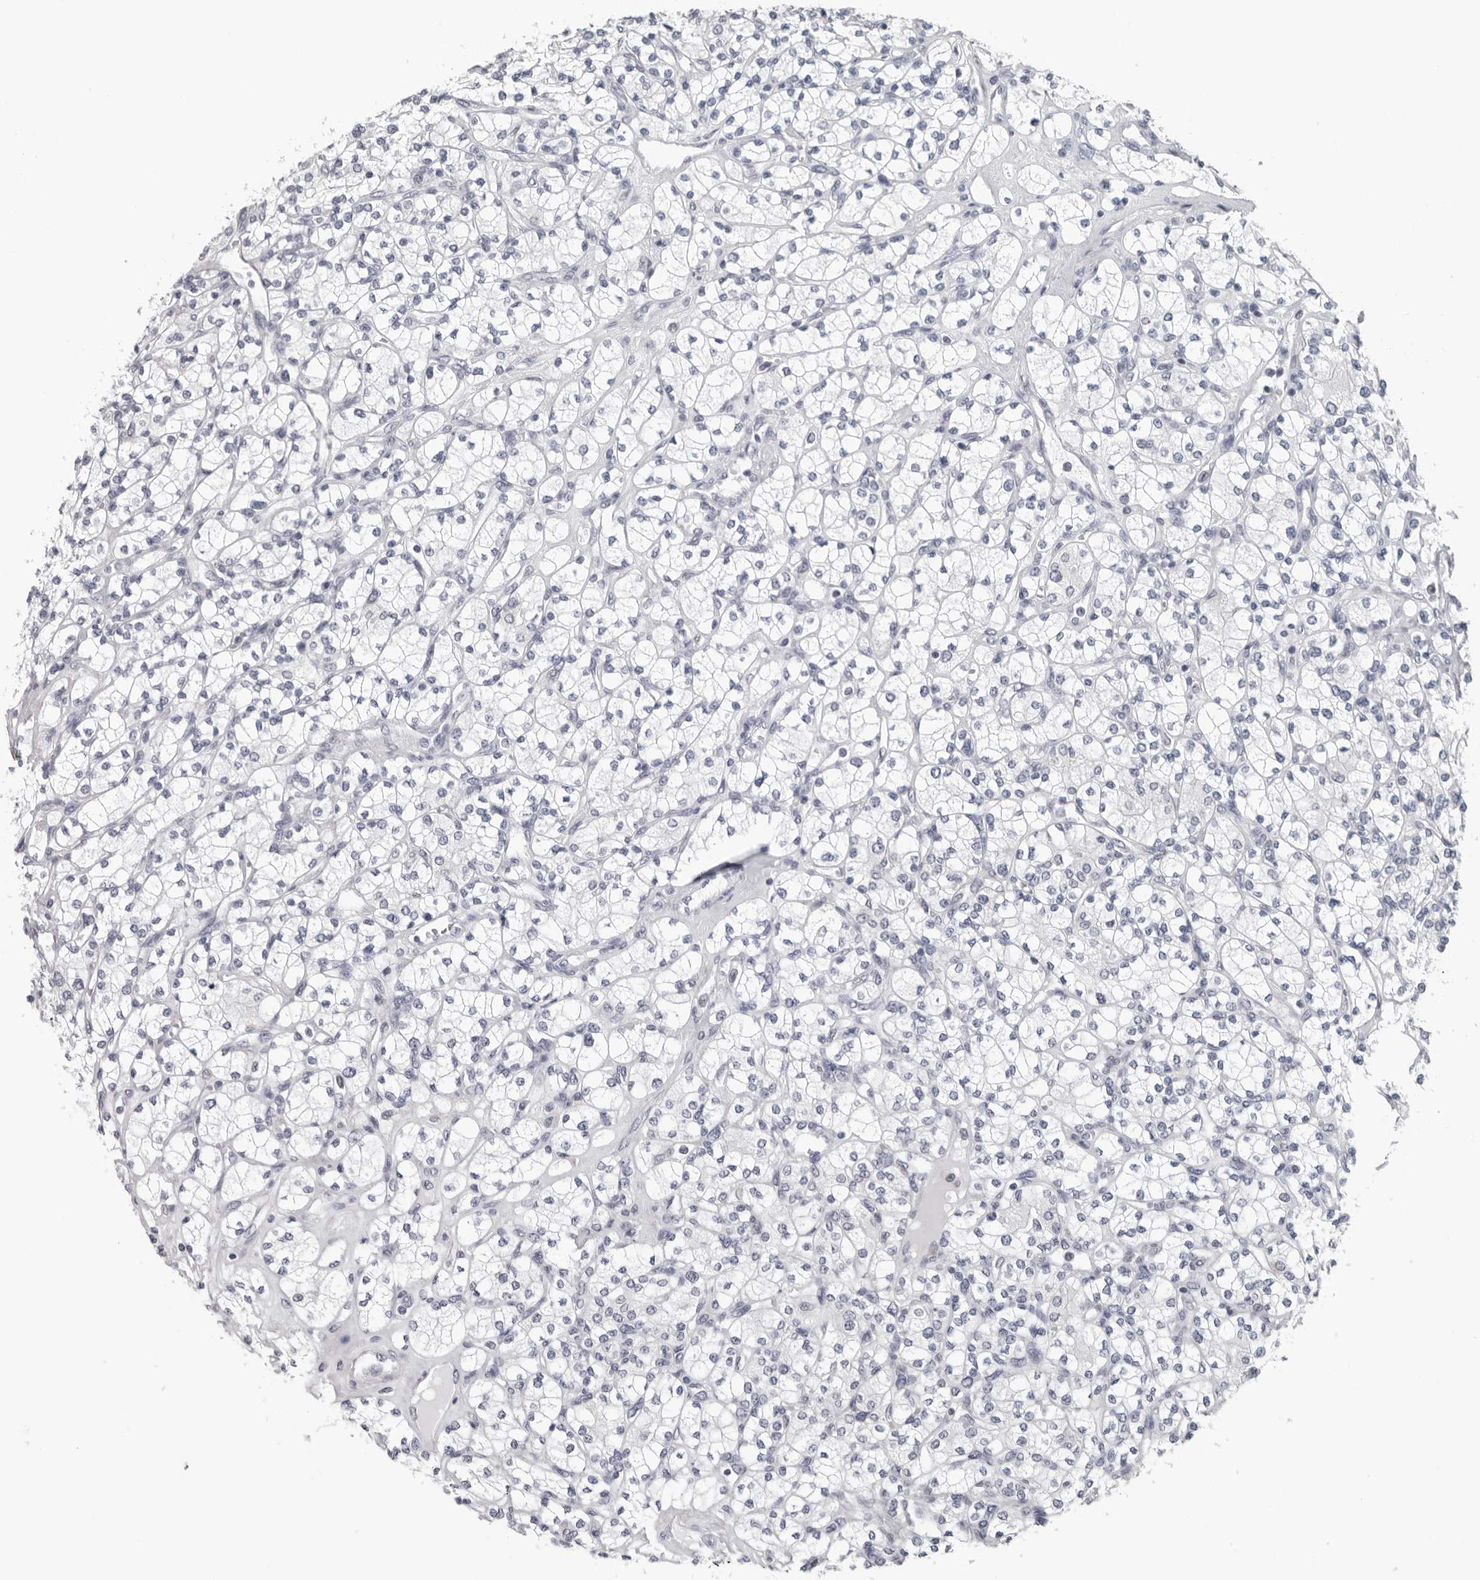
{"staining": {"intensity": "negative", "quantity": "none", "location": "none"}, "tissue": "renal cancer", "cell_type": "Tumor cells", "image_type": "cancer", "snomed": [{"axis": "morphology", "description": "Adenocarcinoma, NOS"}, {"axis": "topography", "description": "Kidney"}], "caption": "IHC of human renal cancer (adenocarcinoma) displays no staining in tumor cells.", "gene": "CPT2", "patient": {"sex": "male", "age": 77}}